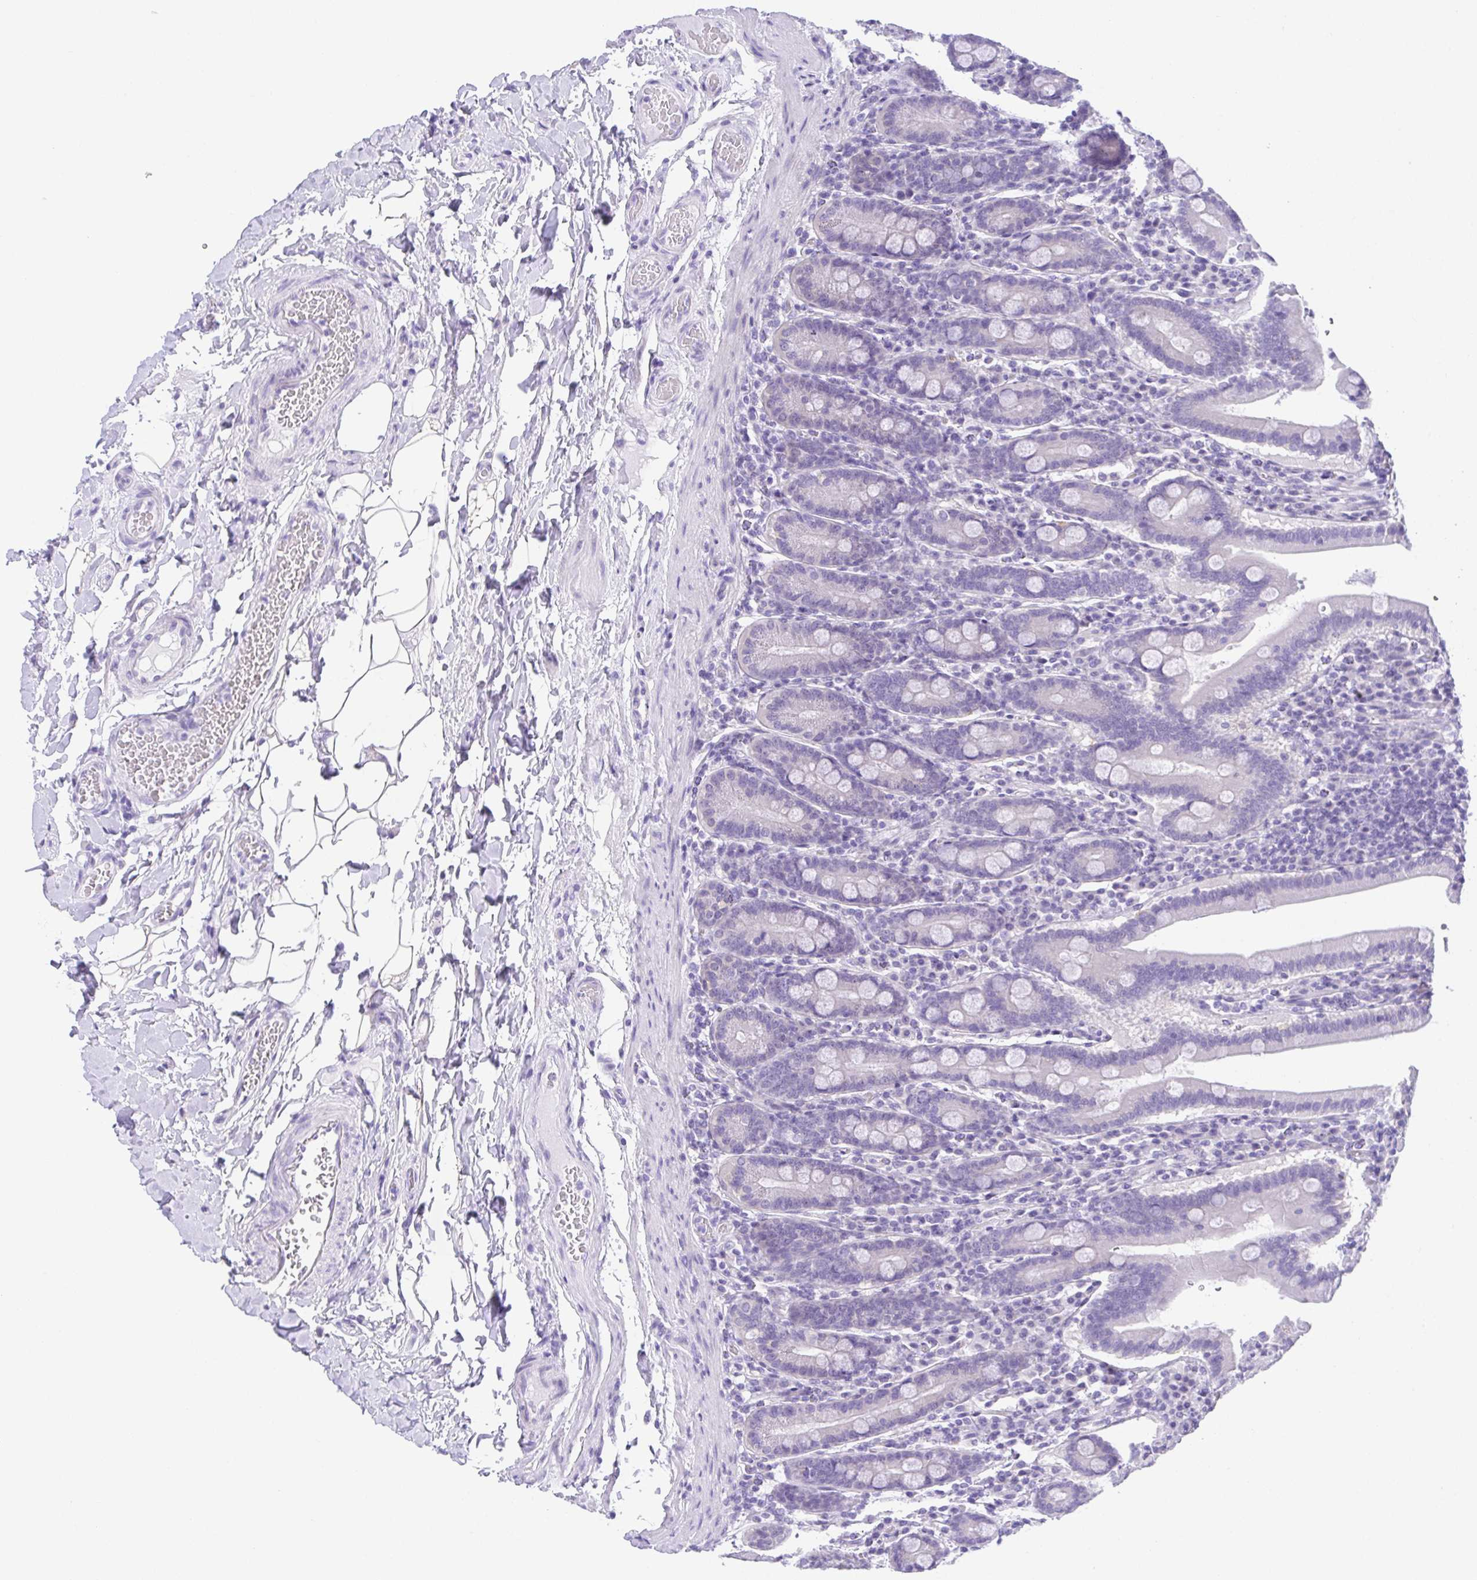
{"staining": {"intensity": "negative", "quantity": "none", "location": "none"}, "tissue": "small intestine", "cell_type": "Glandular cells", "image_type": "normal", "snomed": [{"axis": "morphology", "description": "Normal tissue, NOS"}, {"axis": "topography", "description": "Small intestine"}], "caption": "An image of small intestine stained for a protein demonstrates no brown staining in glandular cells.", "gene": "LUZP4", "patient": {"sex": "male", "age": 26}}